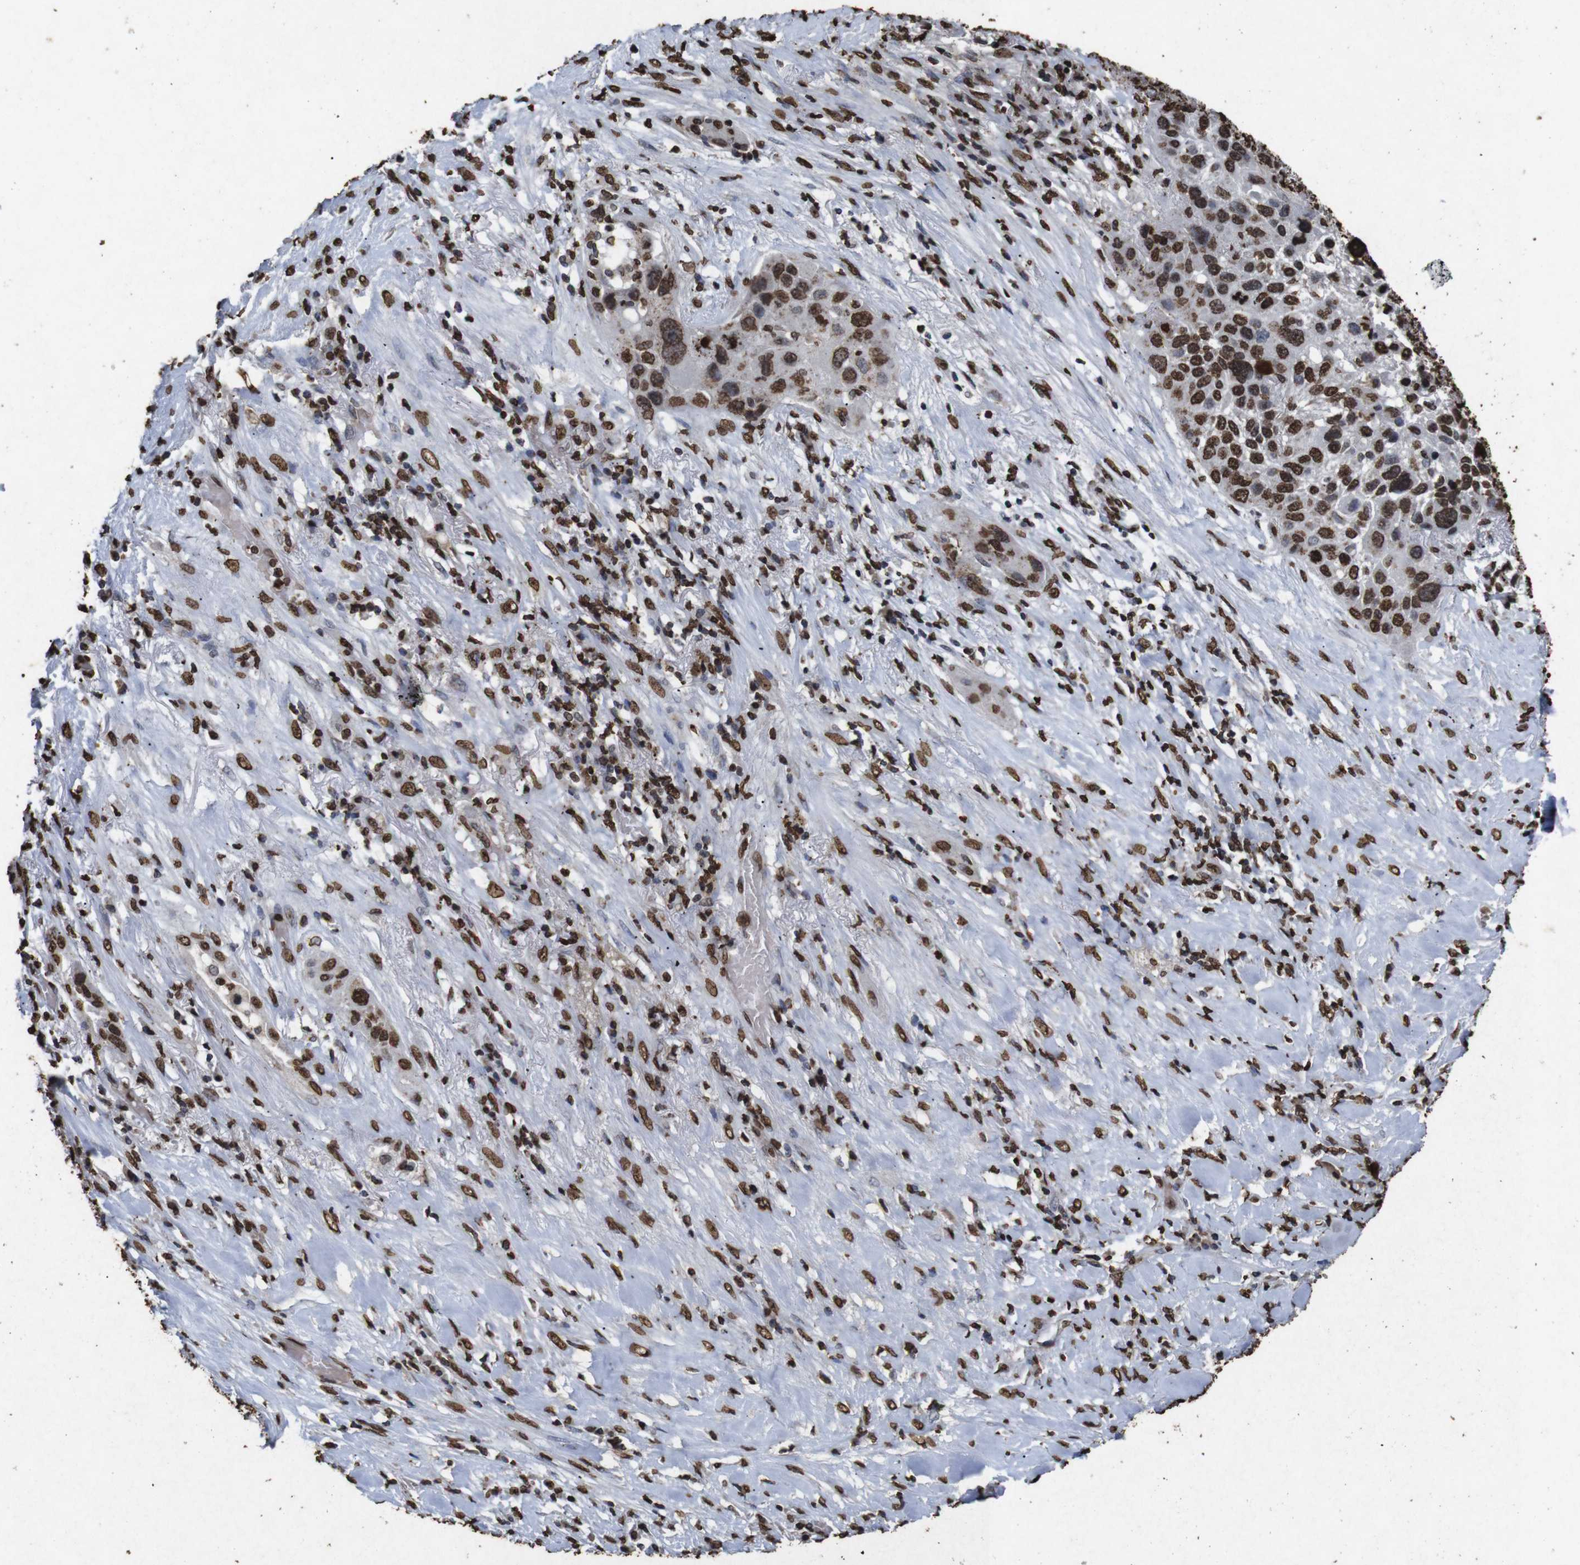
{"staining": {"intensity": "strong", "quantity": ">75%", "location": "nuclear"}, "tissue": "lung cancer", "cell_type": "Tumor cells", "image_type": "cancer", "snomed": [{"axis": "morphology", "description": "Squamous cell carcinoma, NOS"}, {"axis": "topography", "description": "Lung"}], "caption": "Squamous cell carcinoma (lung) was stained to show a protein in brown. There is high levels of strong nuclear expression in about >75% of tumor cells.", "gene": "MDM2", "patient": {"sex": "male", "age": 57}}